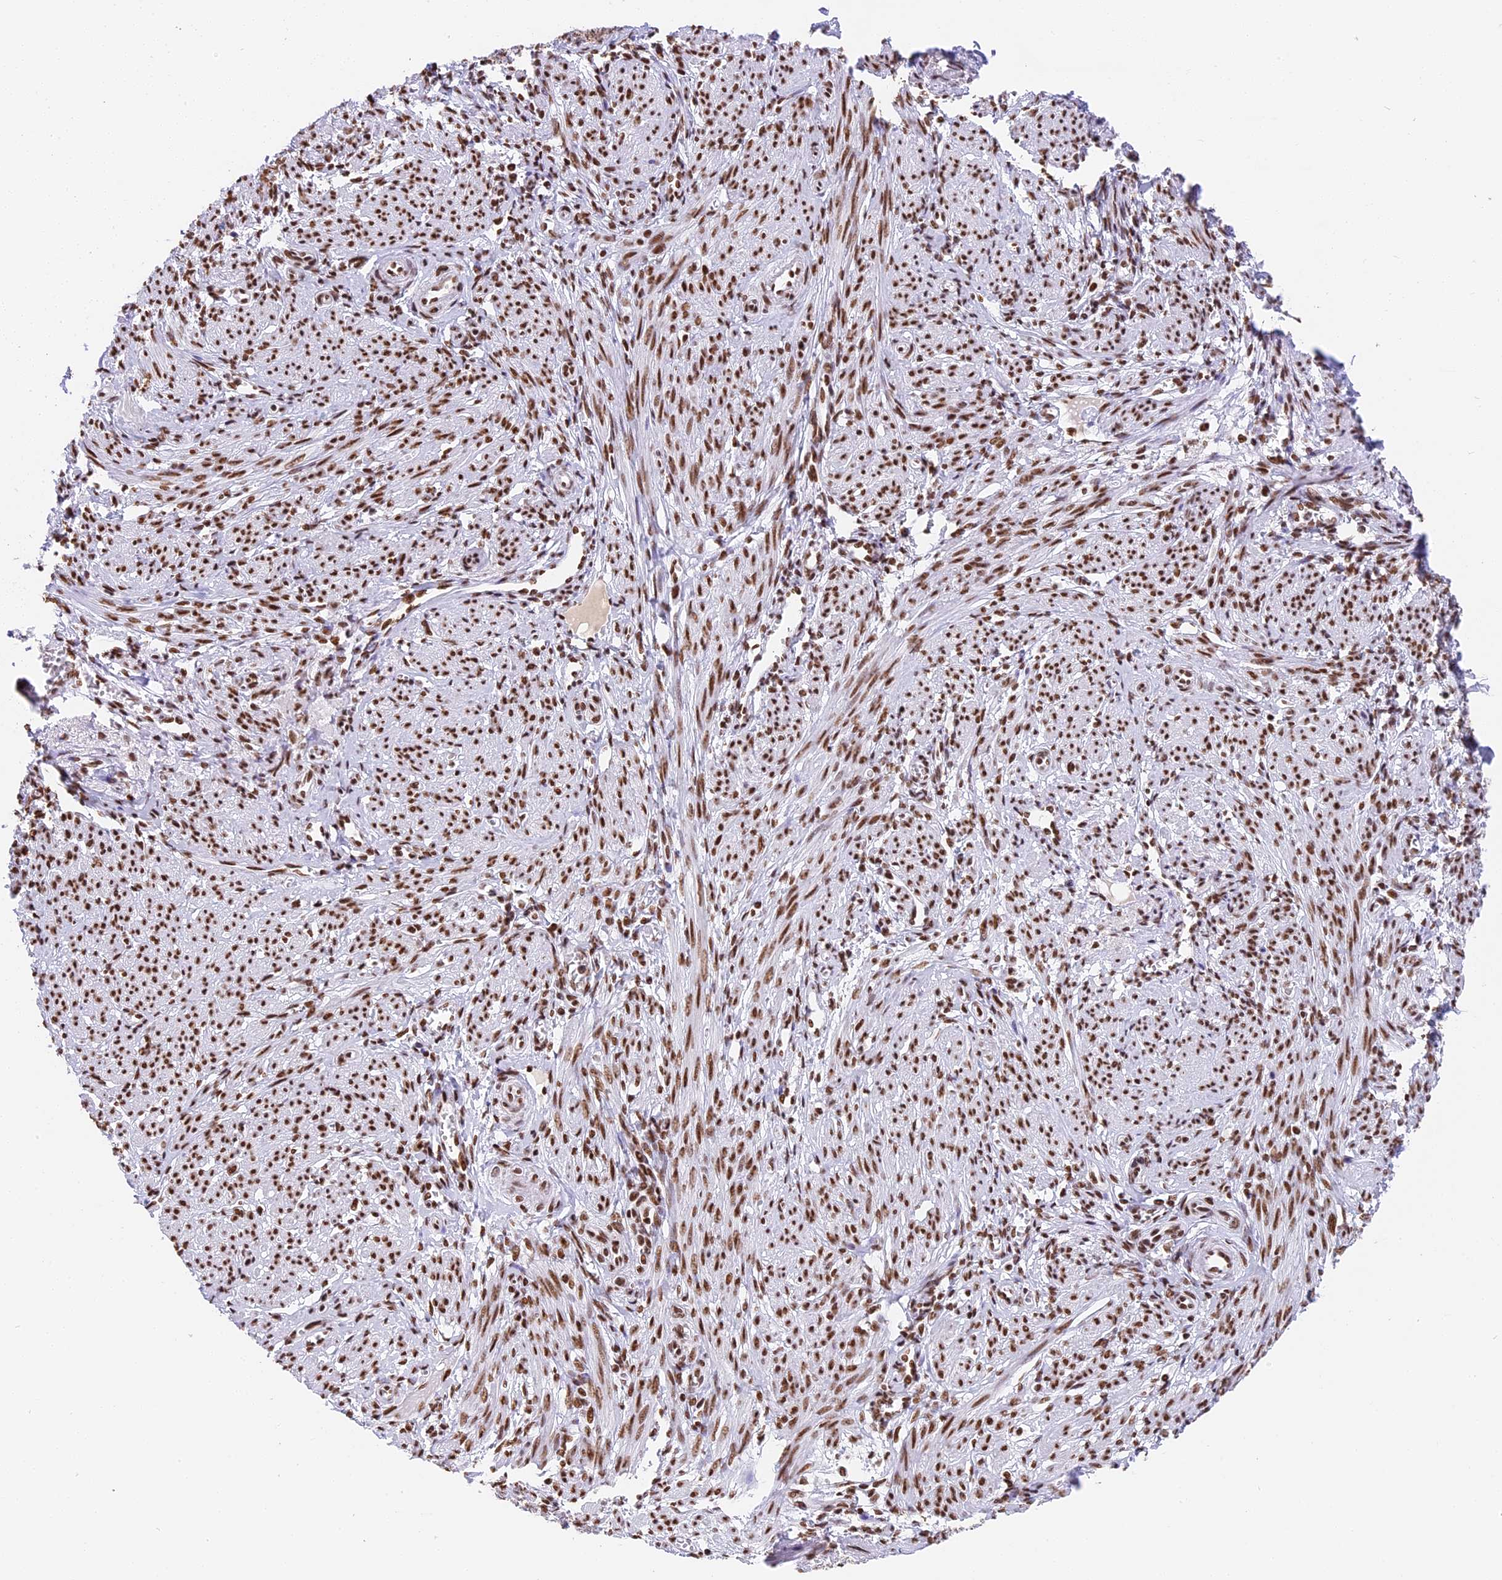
{"staining": {"intensity": "strong", "quantity": ">75%", "location": "nuclear"}, "tissue": "smooth muscle", "cell_type": "Smooth muscle cells", "image_type": "normal", "snomed": [{"axis": "morphology", "description": "Normal tissue, NOS"}, {"axis": "topography", "description": "Smooth muscle"}], "caption": "Benign smooth muscle was stained to show a protein in brown. There is high levels of strong nuclear positivity in about >75% of smooth muscle cells. (Stains: DAB in brown, nuclei in blue, Microscopy: brightfield microscopy at high magnification).", "gene": "SBNO1", "patient": {"sex": "female", "age": 39}}